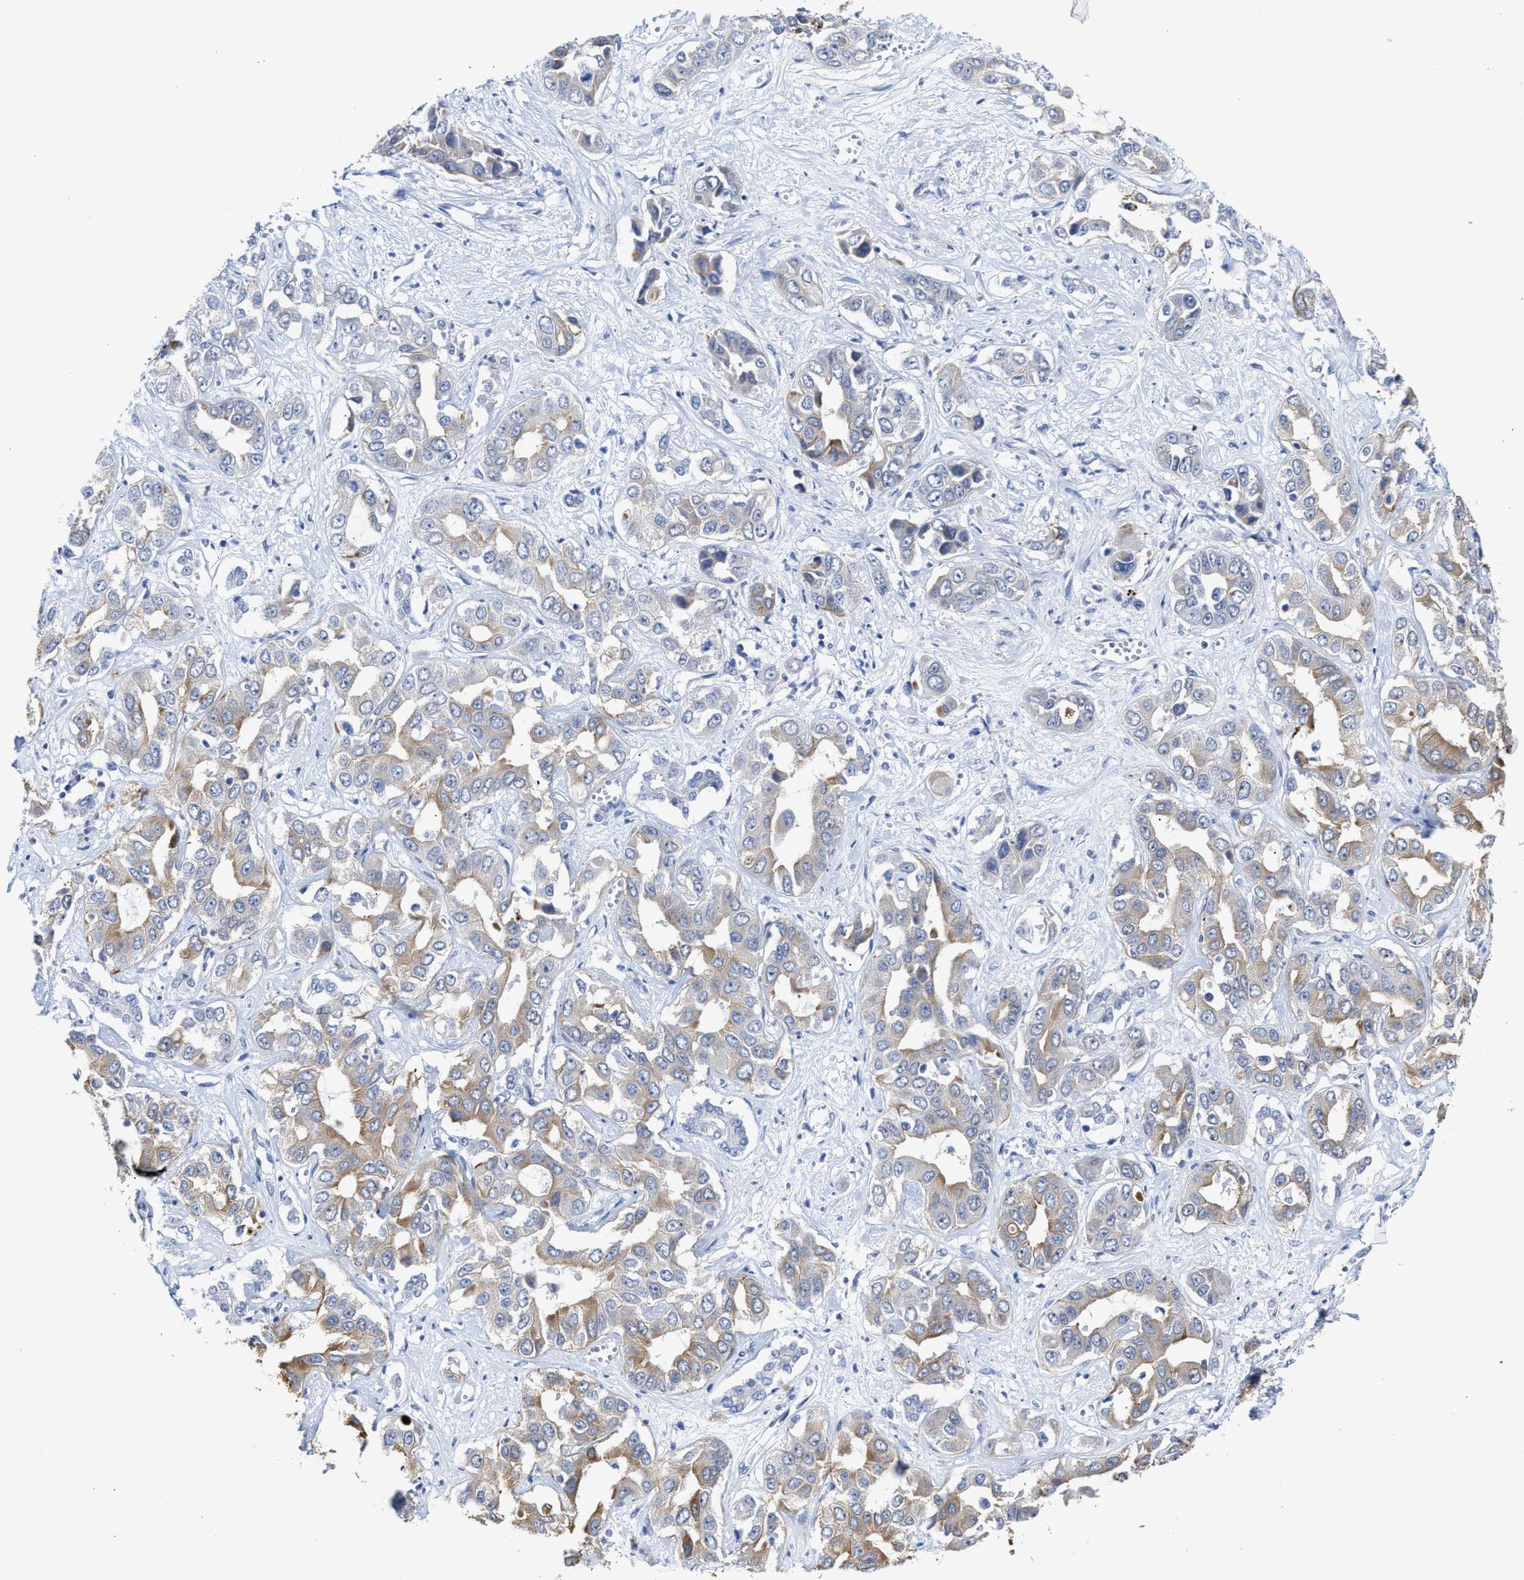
{"staining": {"intensity": "weak", "quantity": "<25%", "location": "cytoplasmic/membranous"}, "tissue": "liver cancer", "cell_type": "Tumor cells", "image_type": "cancer", "snomed": [{"axis": "morphology", "description": "Cholangiocarcinoma"}, {"axis": "topography", "description": "Liver"}], "caption": "This is an immunohistochemistry micrograph of liver cholangiocarcinoma. There is no staining in tumor cells.", "gene": "JAG1", "patient": {"sex": "female", "age": 52}}